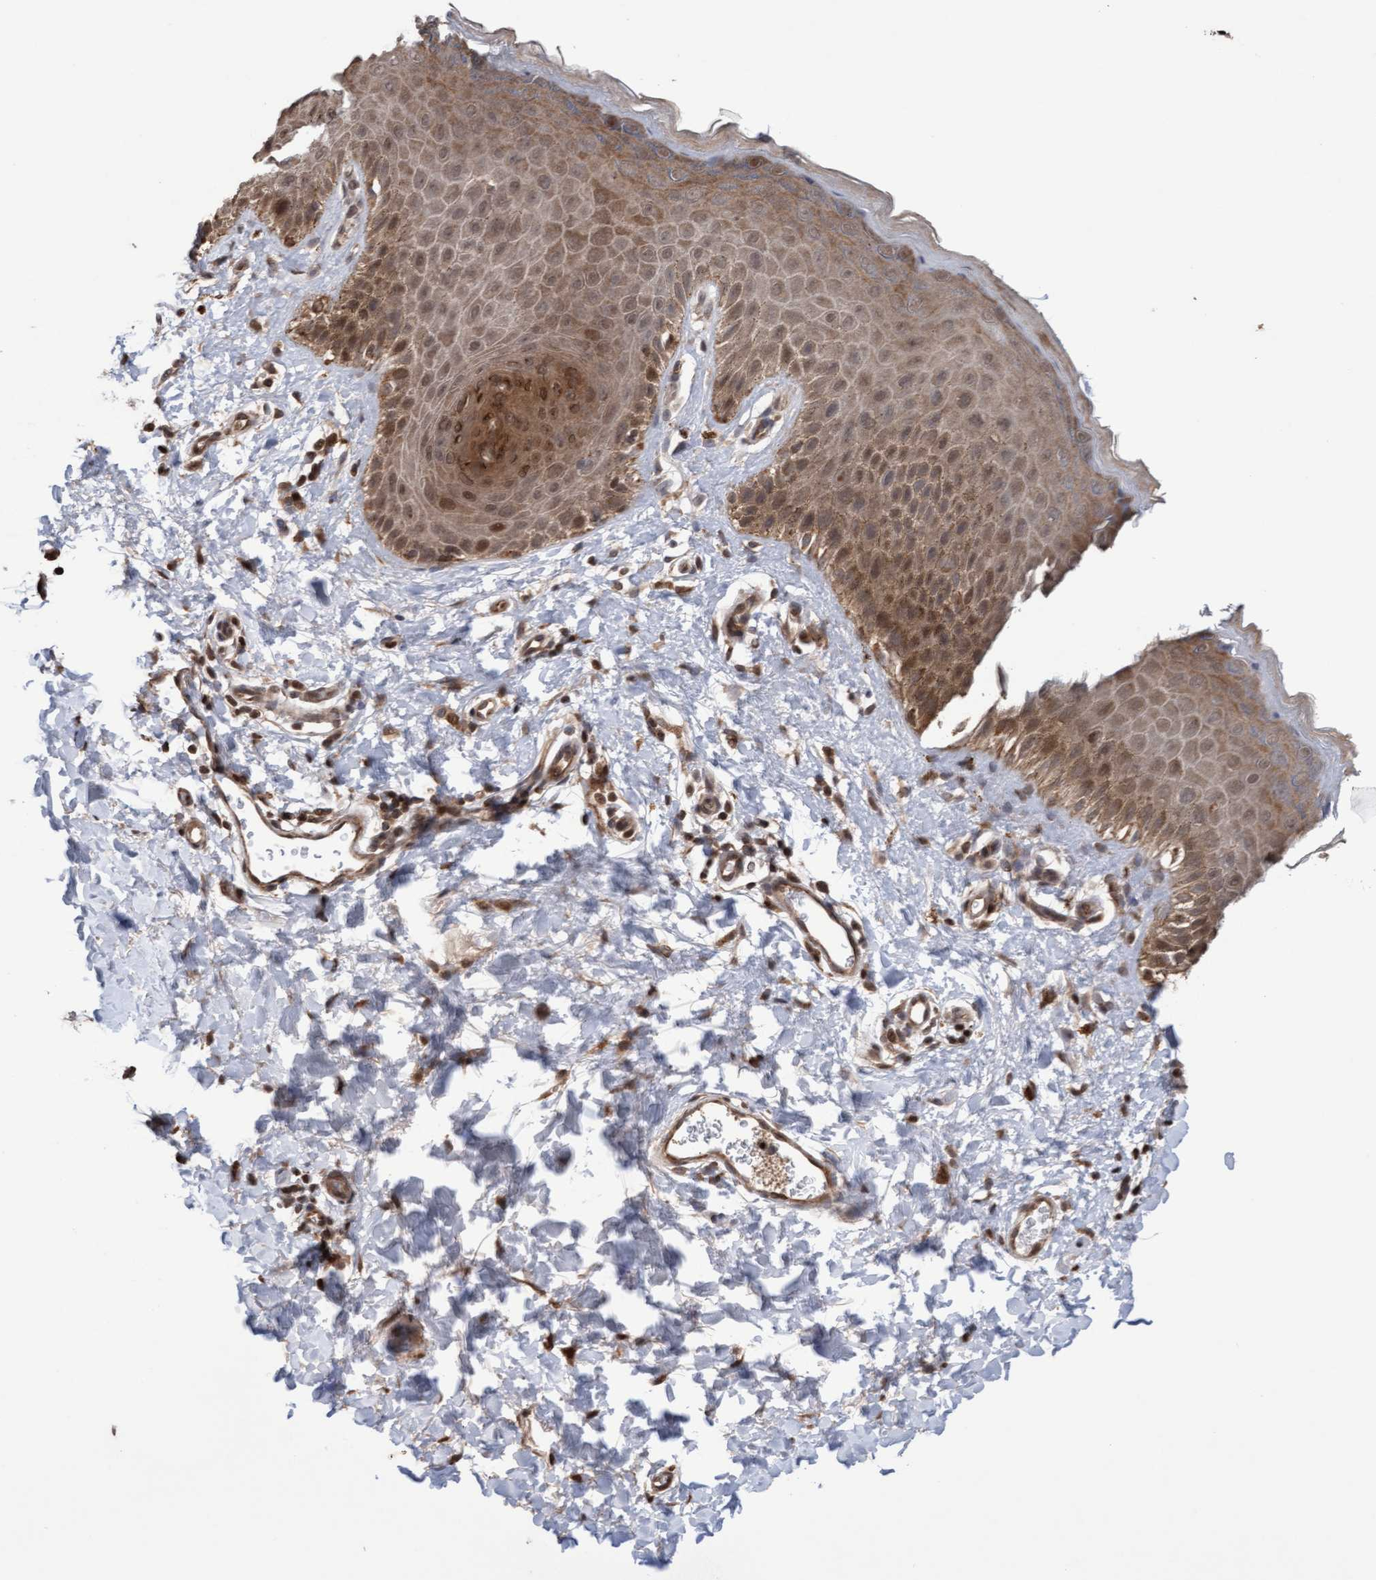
{"staining": {"intensity": "moderate", "quantity": ">75%", "location": "cytoplasmic/membranous"}, "tissue": "skin", "cell_type": "Epidermal cells", "image_type": "normal", "snomed": [{"axis": "morphology", "description": "Normal tissue, NOS"}, {"axis": "topography", "description": "Anal"}], "caption": "The histopathology image demonstrates immunohistochemical staining of unremarkable skin. There is moderate cytoplasmic/membranous positivity is present in about >75% of epidermal cells.", "gene": "PECR", "patient": {"sex": "male", "age": 44}}